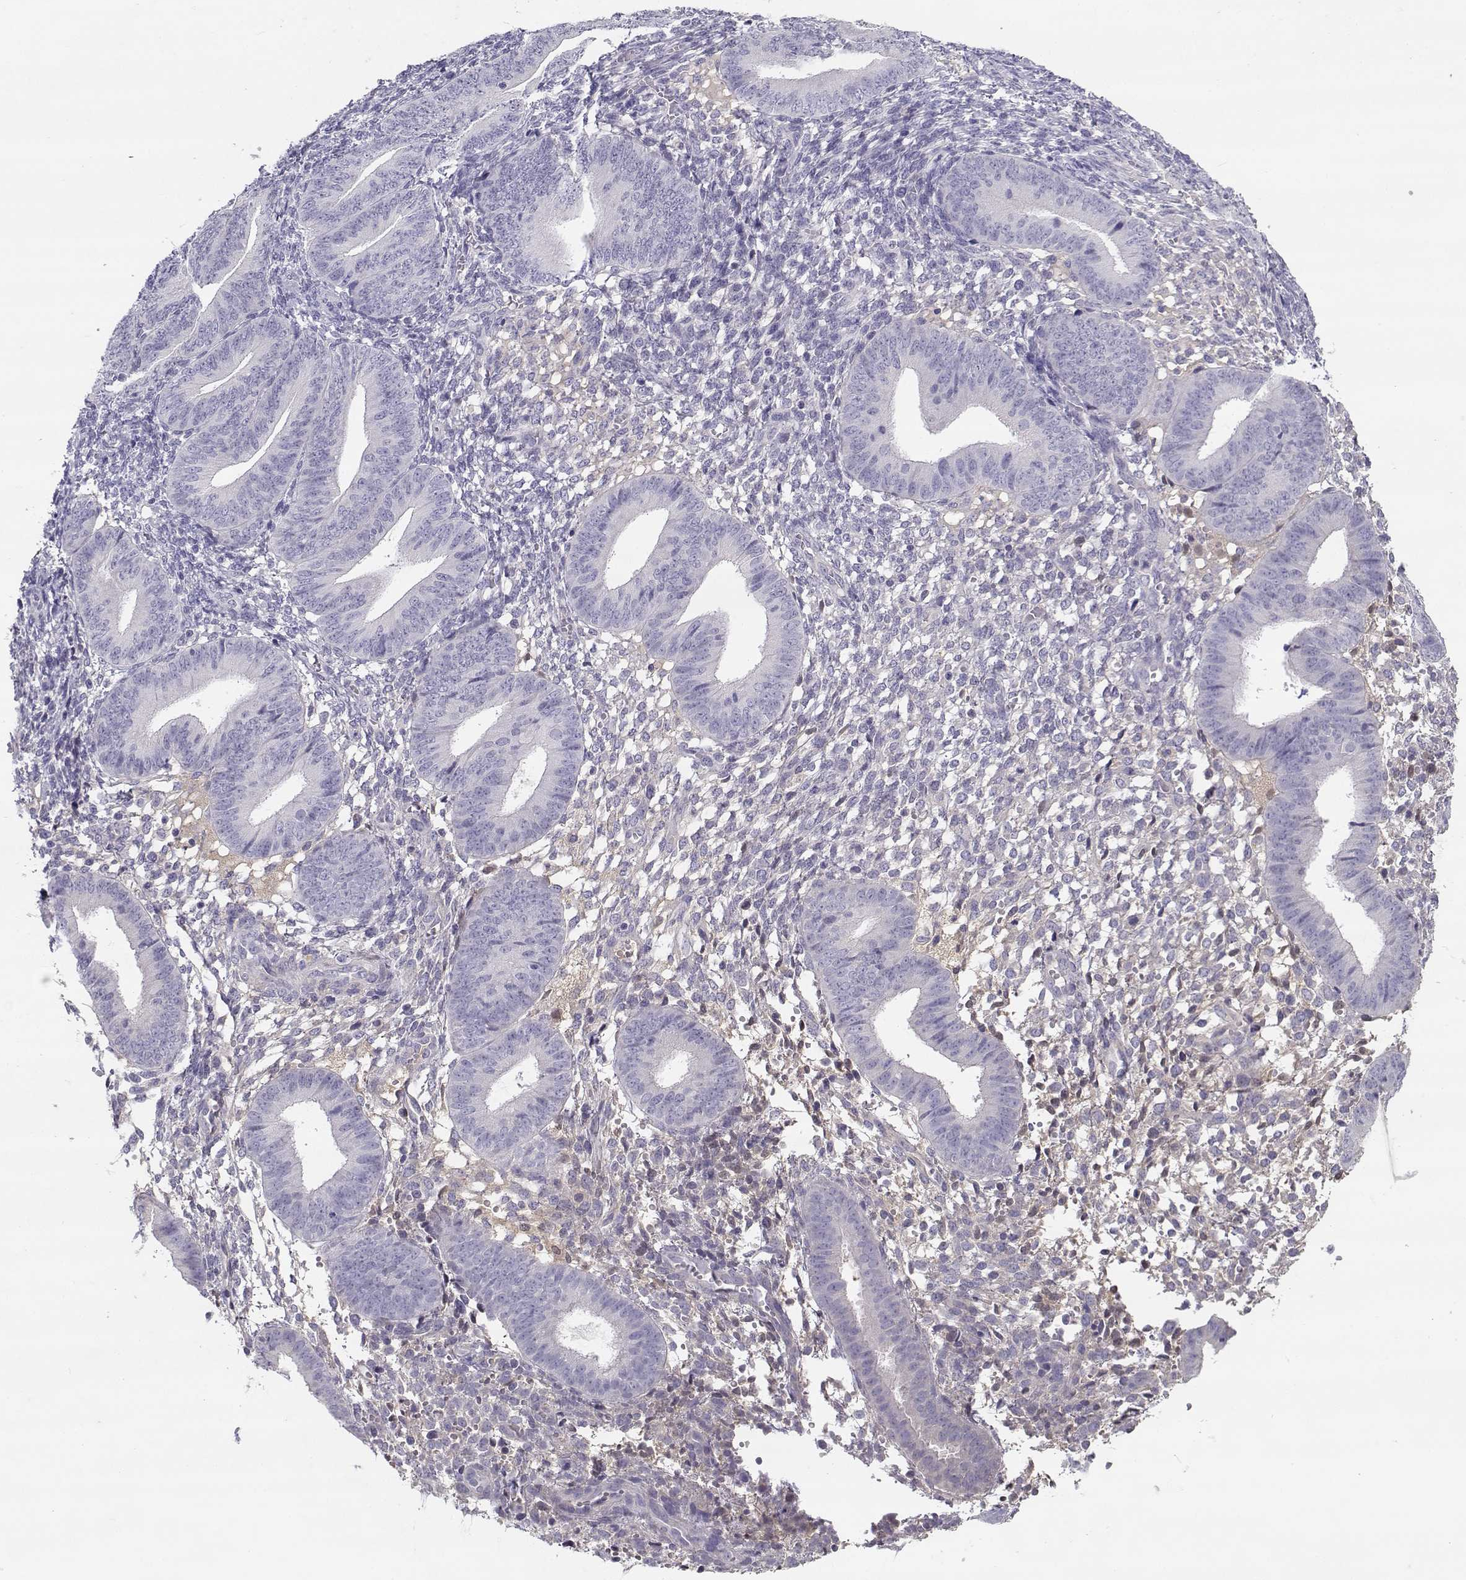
{"staining": {"intensity": "negative", "quantity": "none", "location": "none"}, "tissue": "endometrium", "cell_type": "Cells in endometrial stroma", "image_type": "normal", "snomed": [{"axis": "morphology", "description": "Normal tissue, NOS"}, {"axis": "topography", "description": "Endometrium"}], "caption": "IHC micrograph of benign human endometrium stained for a protein (brown), which reveals no positivity in cells in endometrial stroma.", "gene": "SLCO6A1", "patient": {"sex": "female", "age": 39}}